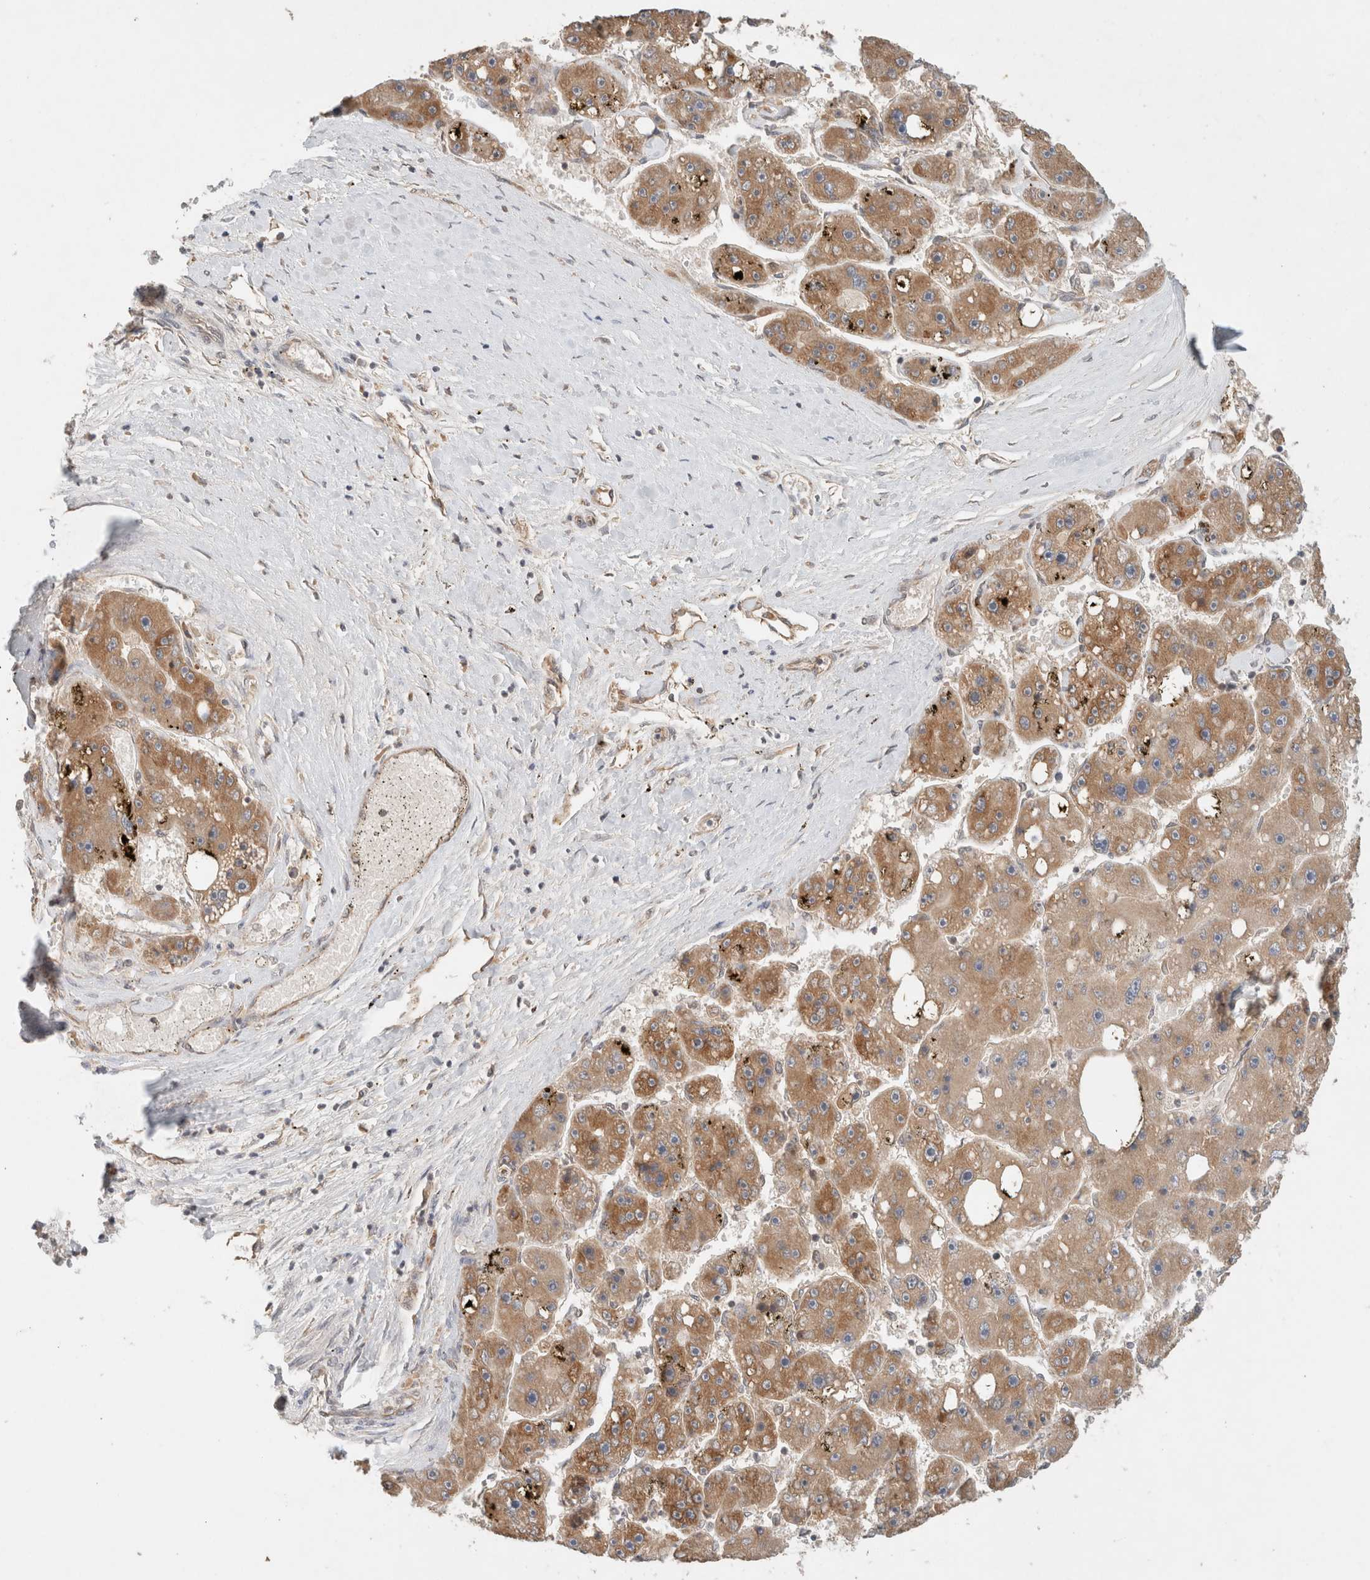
{"staining": {"intensity": "moderate", "quantity": ">75%", "location": "cytoplasmic/membranous"}, "tissue": "liver cancer", "cell_type": "Tumor cells", "image_type": "cancer", "snomed": [{"axis": "morphology", "description": "Carcinoma, Hepatocellular, NOS"}, {"axis": "topography", "description": "Liver"}], "caption": "The micrograph demonstrates immunohistochemical staining of liver hepatocellular carcinoma. There is moderate cytoplasmic/membranous expression is identified in about >75% of tumor cells.", "gene": "ARFGEF2", "patient": {"sex": "female", "age": 61}}